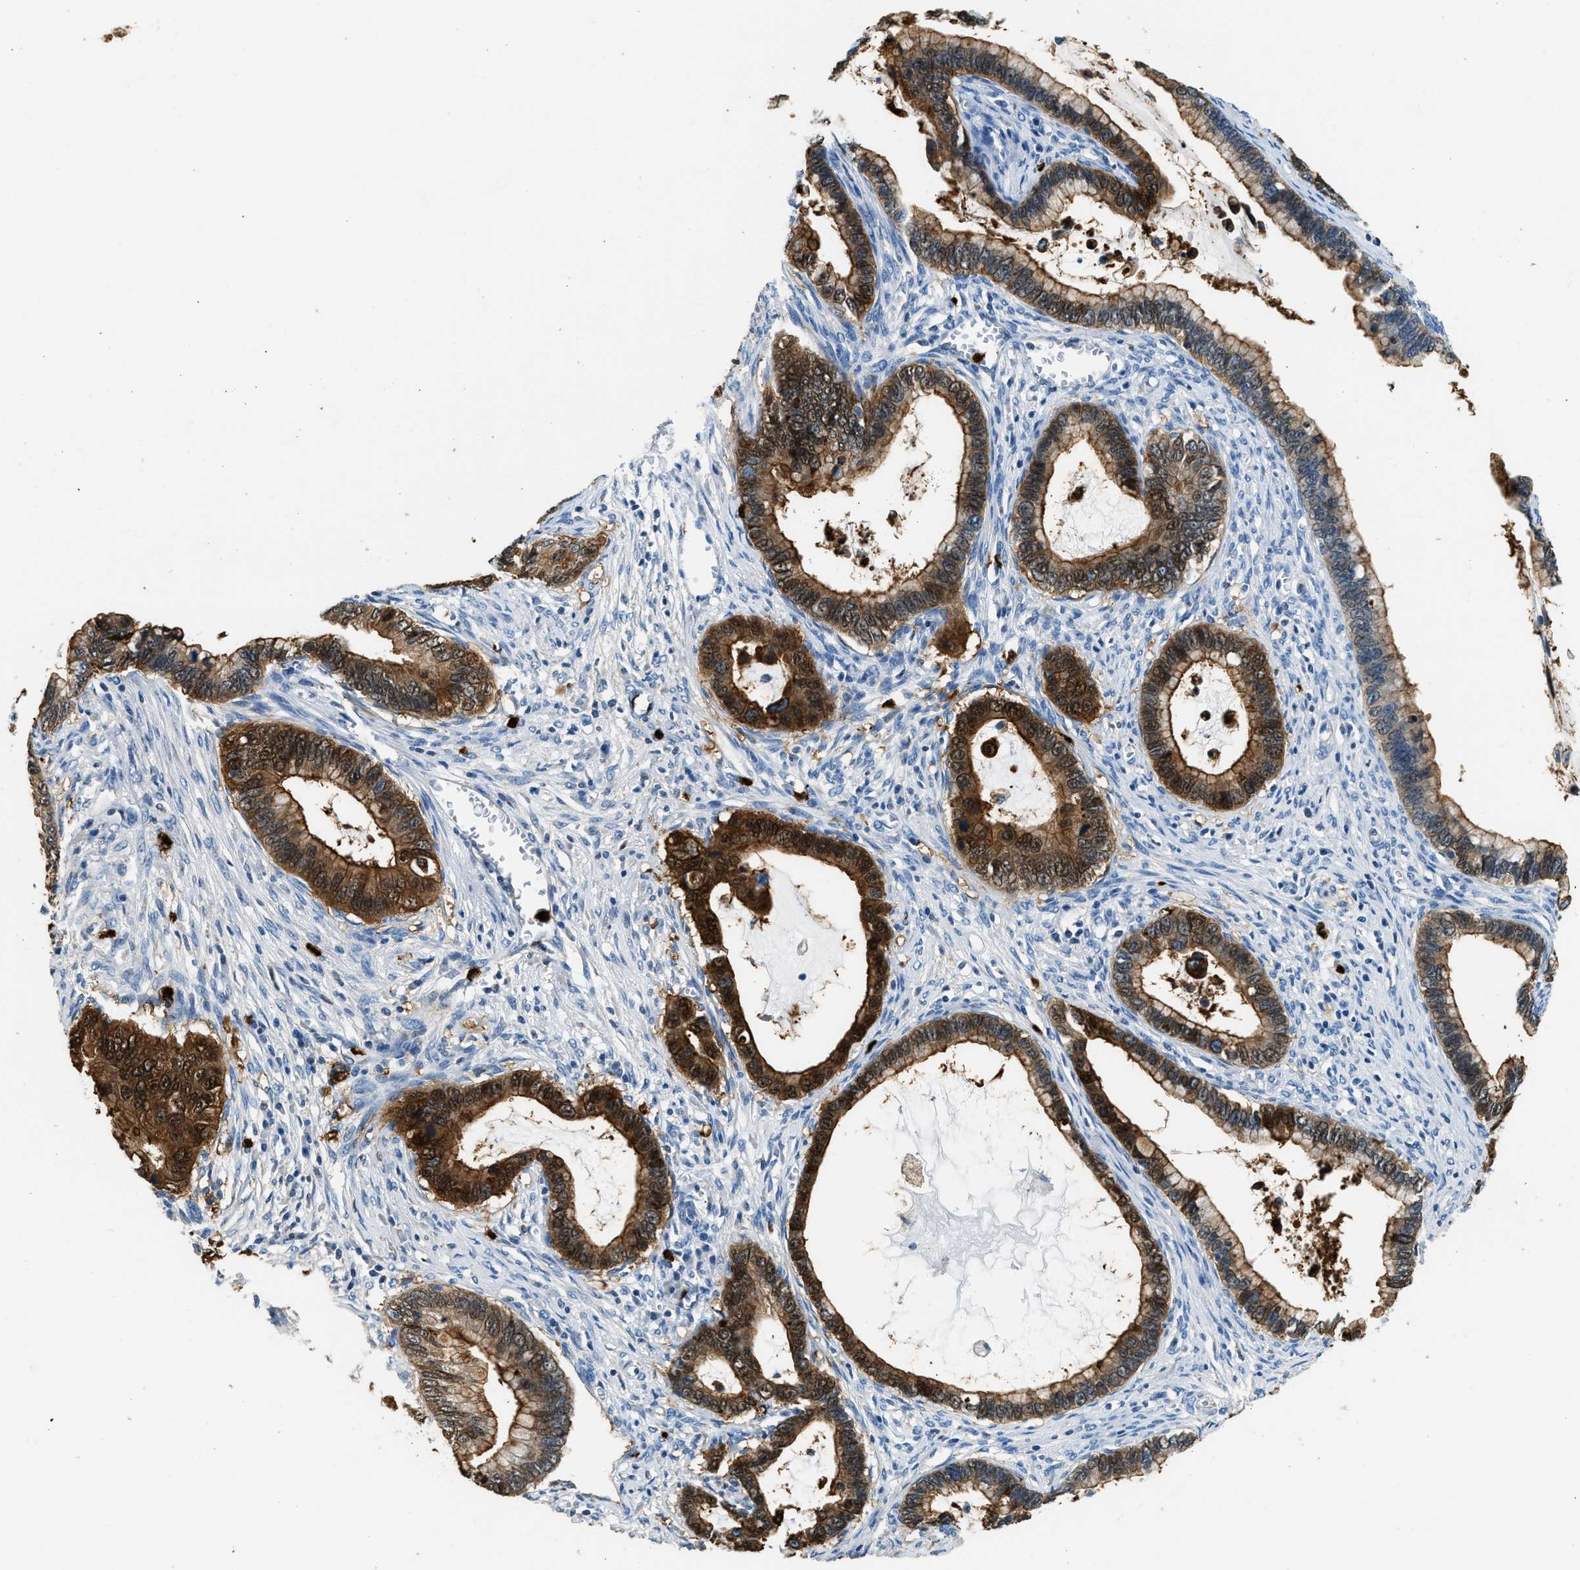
{"staining": {"intensity": "strong", "quantity": ">75%", "location": "cytoplasmic/membranous,nuclear"}, "tissue": "cervical cancer", "cell_type": "Tumor cells", "image_type": "cancer", "snomed": [{"axis": "morphology", "description": "Adenocarcinoma, NOS"}, {"axis": "topography", "description": "Cervix"}], "caption": "Strong cytoplasmic/membranous and nuclear protein expression is appreciated in about >75% of tumor cells in cervical adenocarcinoma. Immunohistochemistry stains the protein in brown and the nuclei are stained blue.", "gene": "ANXA3", "patient": {"sex": "female", "age": 44}}